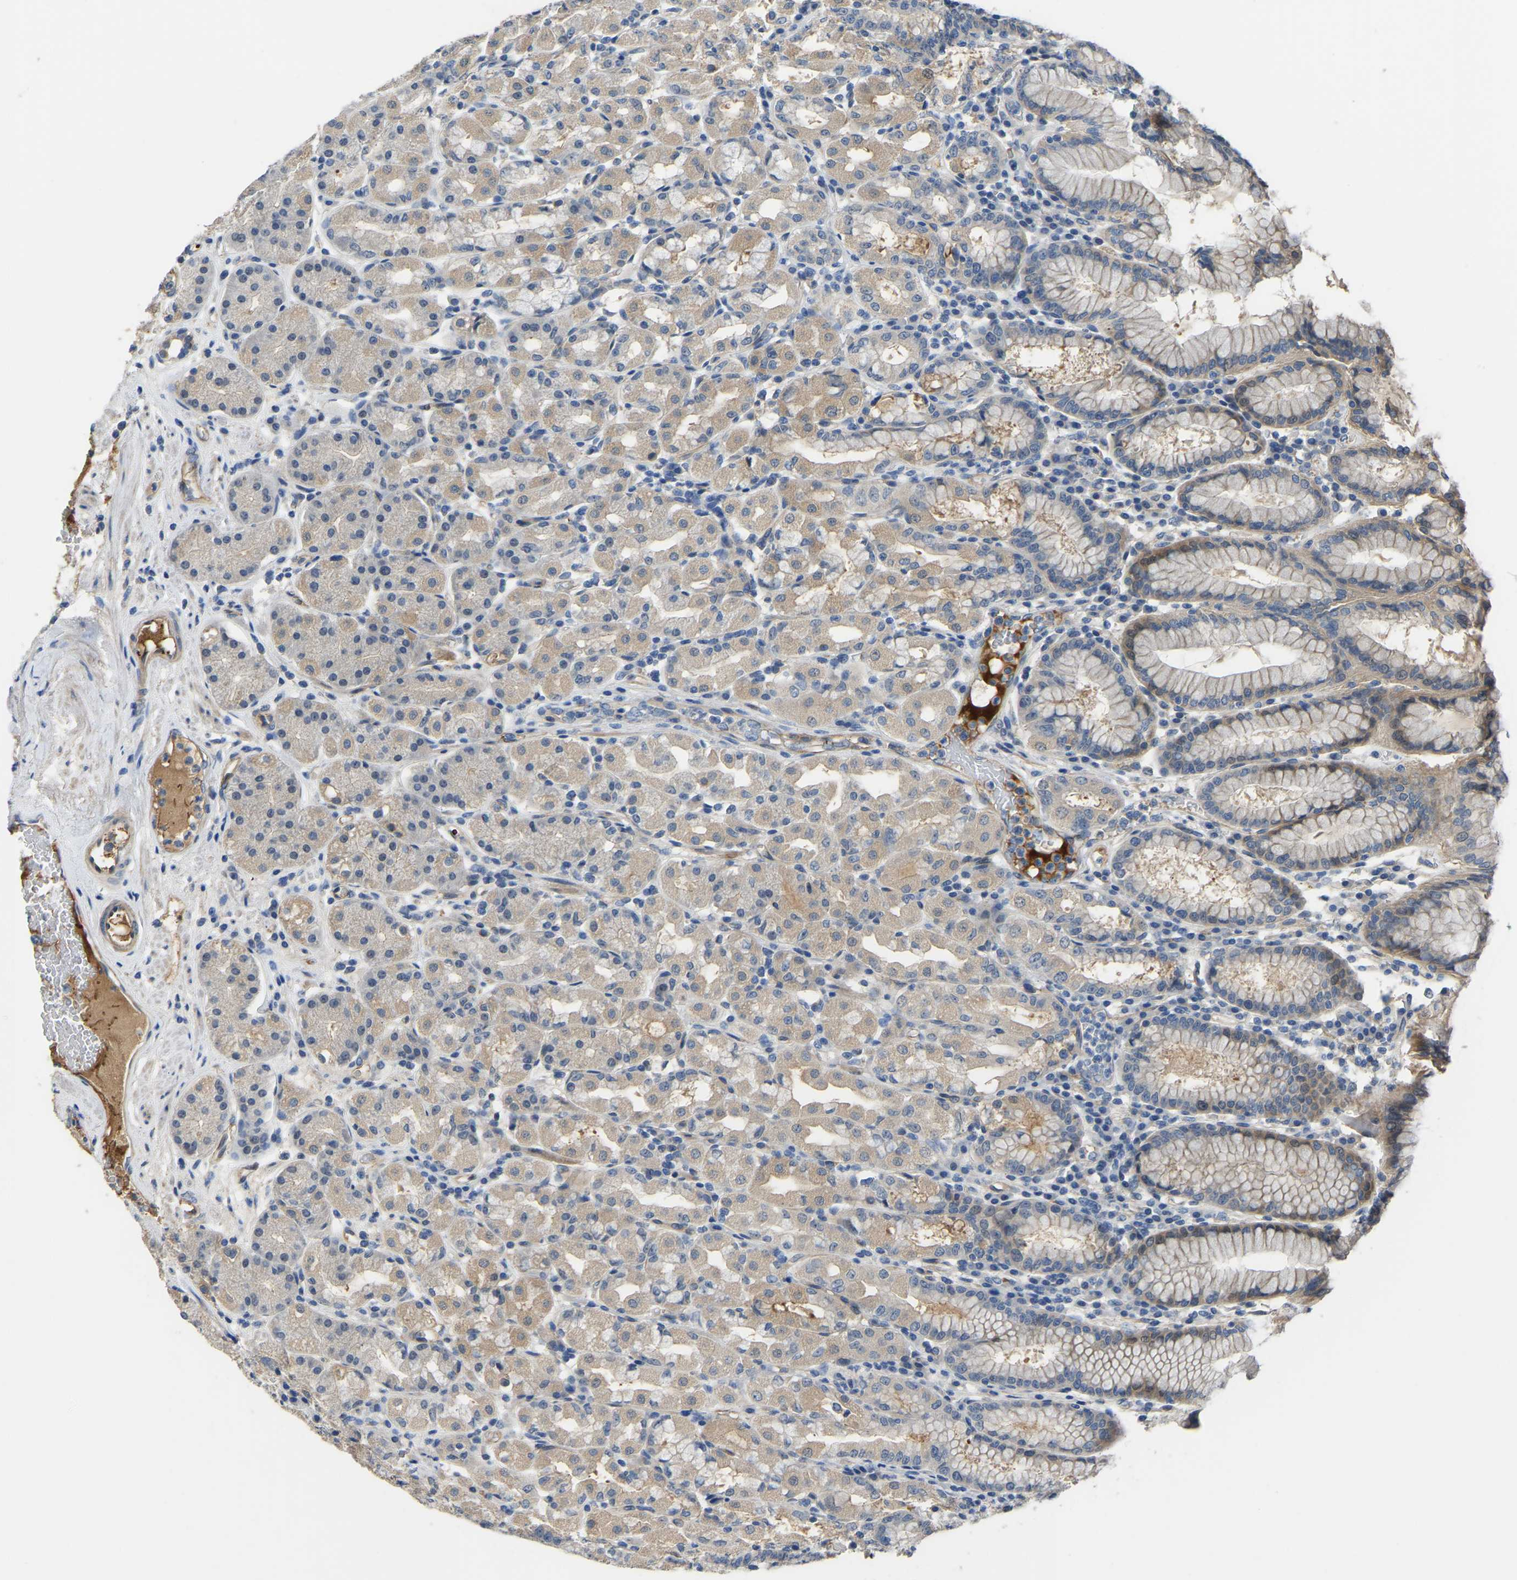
{"staining": {"intensity": "weak", "quantity": "25%-75%", "location": "cytoplasmic/membranous"}, "tissue": "stomach", "cell_type": "Glandular cells", "image_type": "normal", "snomed": [{"axis": "morphology", "description": "Normal tissue, NOS"}, {"axis": "topography", "description": "Stomach"}, {"axis": "topography", "description": "Stomach, lower"}], "caption": "Brown immunohistochemical staining in normal stomach exhibits weak cytoplasmic/membranous expression in about 25%-75% of glandular cells.", "gene": "HIGD2B", "patient": {"sex": "female", "age": 56}}